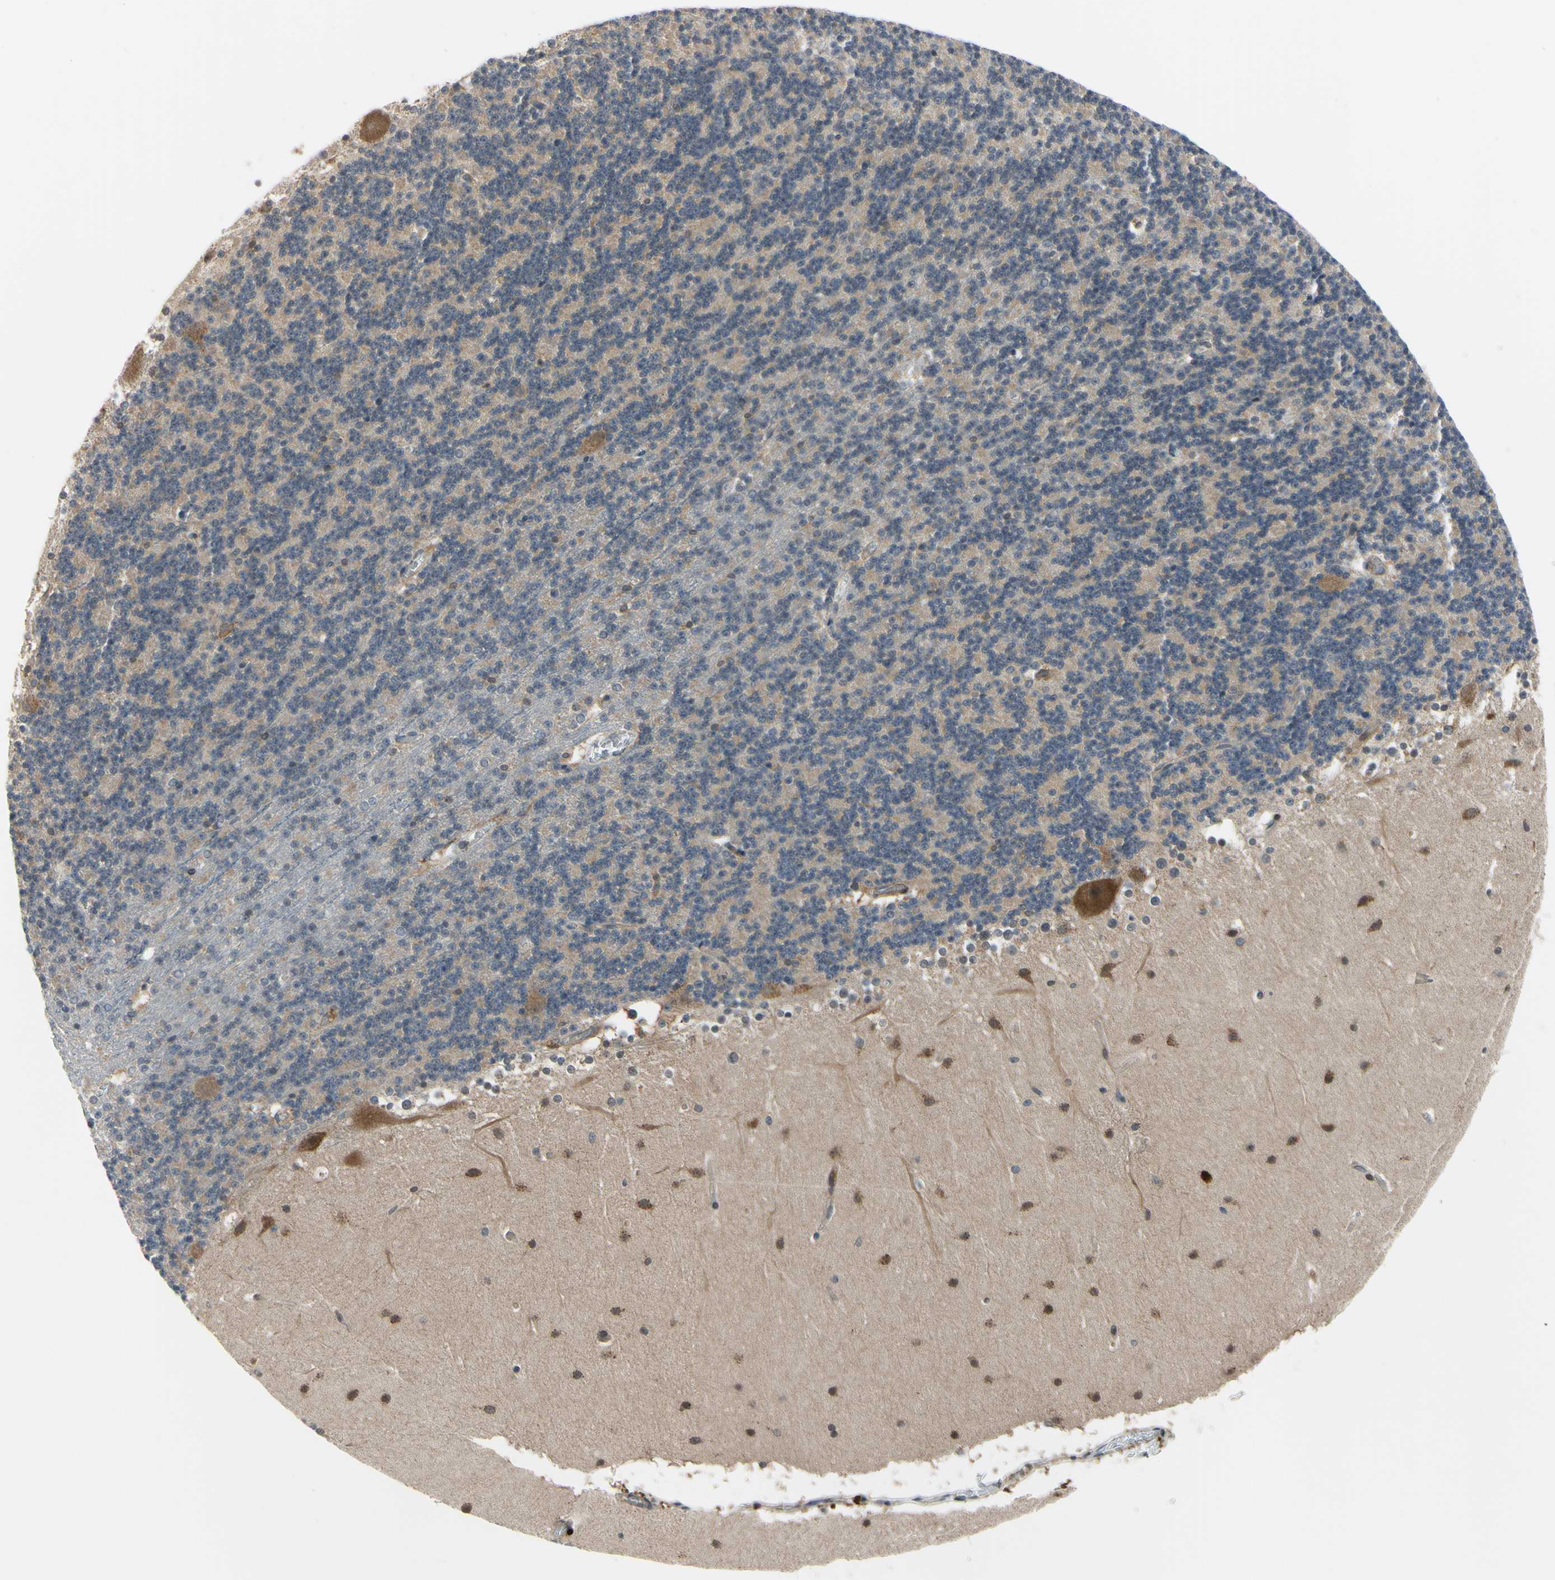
{"staining": {"intensity": "negative", "quantity": "none", "location": "none"}, "tissue": "cerebellum", "cell_type": "Cells in granular layer", "image_type": "normal", "snomed": [{"axis": "morphology", "description": "Normal tissue, NOS"}, {"axis": "topography", "description": "Cerebellum"}], "caption": "Protein analysis of benign cerebellum displays no significant positivity in cells in granular layer. (DAB (3,3'-diaminobenzidine) immunohistochemistry (IHC), high magnification).", "gene": "COMMD9", "patient": {"sex": "female", "age": 19}}